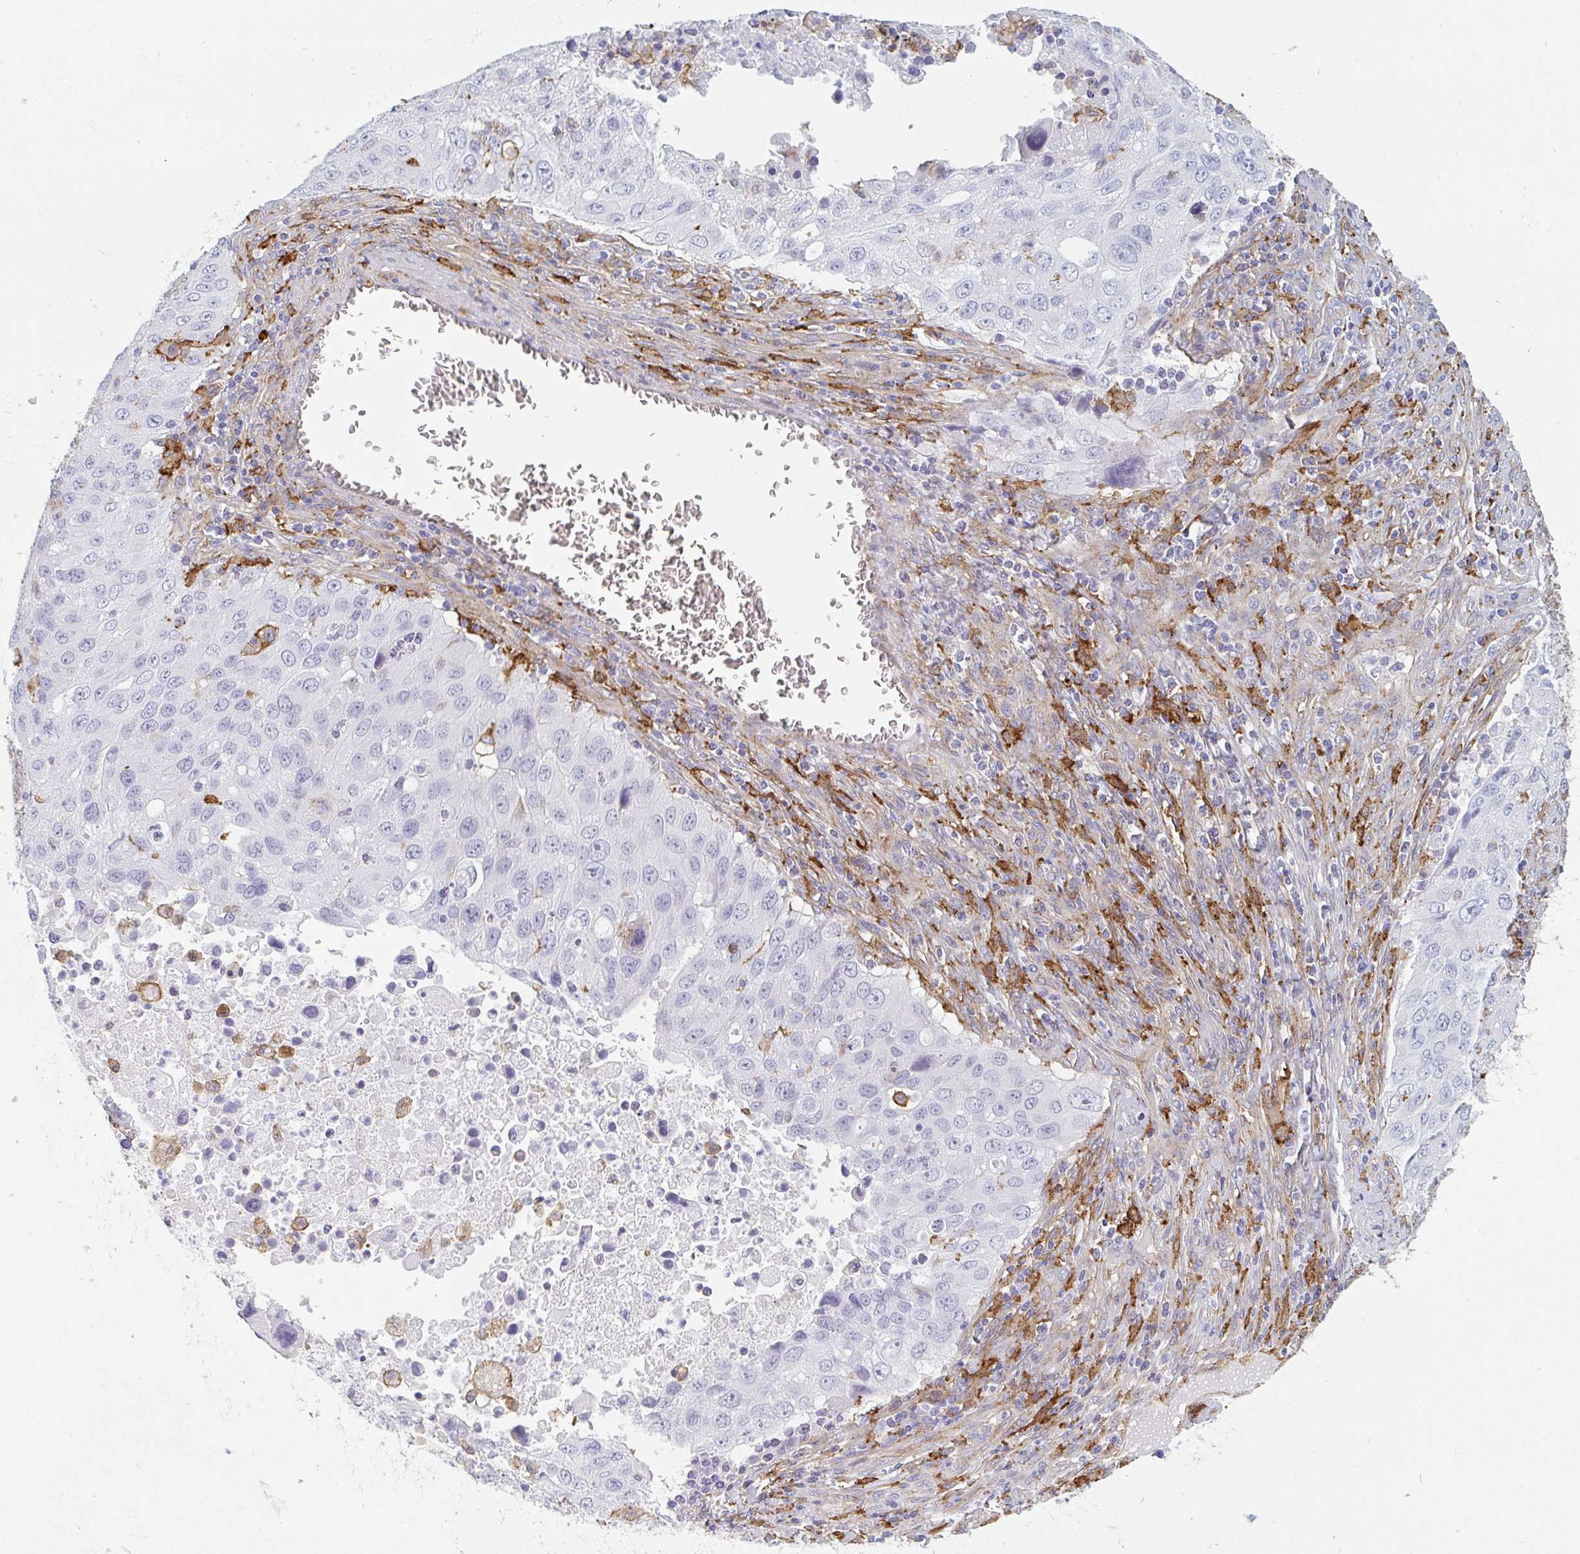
{"staining": {"intensity": "negative", "quantity": "none", "location": "none"}, "tissue": "lung cancer", "cell_type": "Tumor cells", "image_type": "cancer", "snomed": [{"axis": "morphology", "description": "Adenocarcinoma, NOS"}, {"axis": "morphology", "description": "Adenocarcinoma, metastatic, NOS"}, {"axis": "topography", "description": "Lymph node"}, {"axis": "topography", "description": "Lung"}], "caption": "This is a photomicrograph of immunohistochemistry (IHC) staining of lung cancer, which shows no expression in tumor cells. (DAB IHC visualized using brightfield microscopy, high magnification).", "gene": "DAB2", "patient": {"sex": "female", "age": 42}}